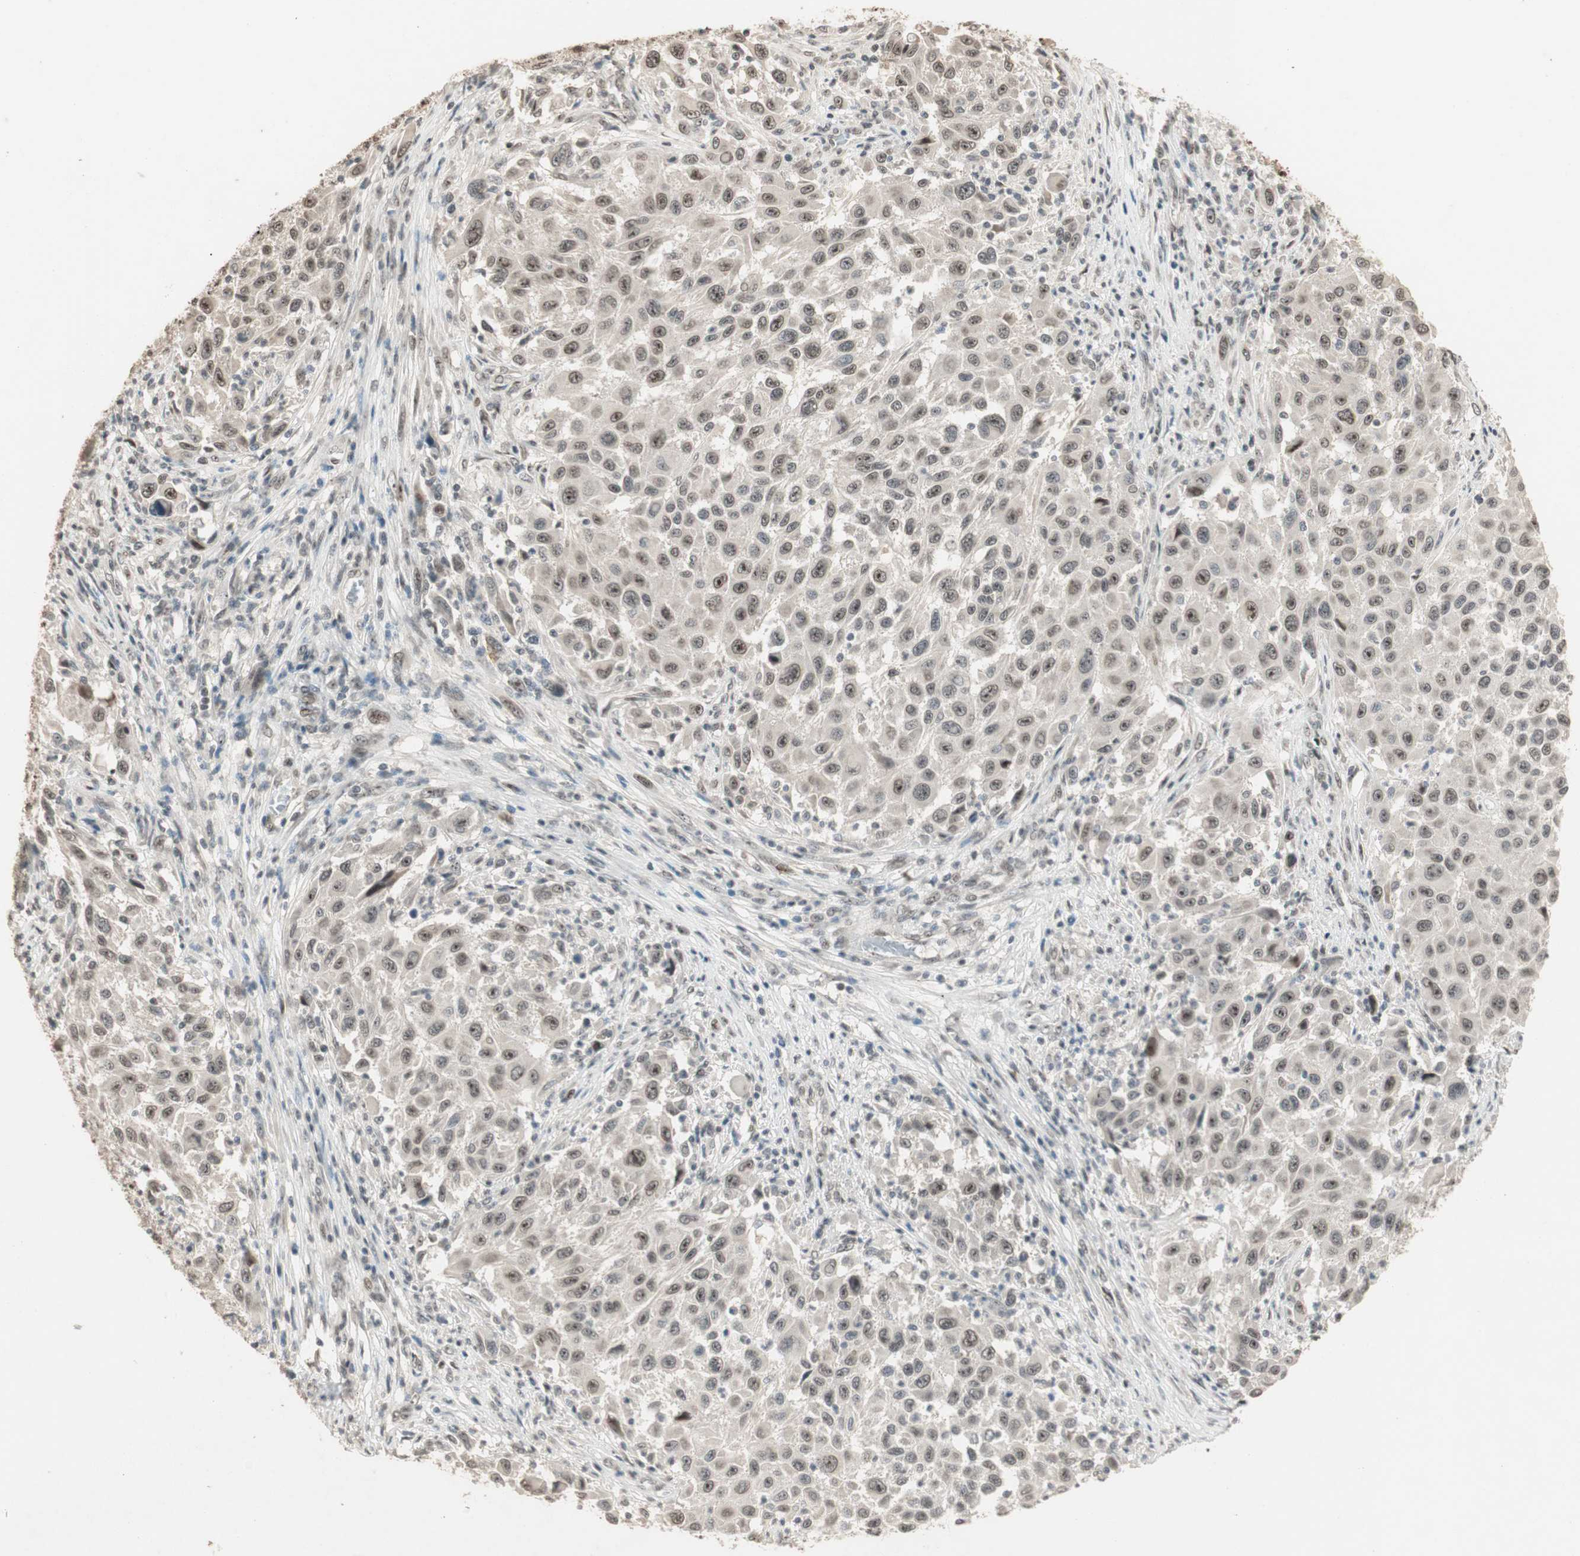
{"staining": {"intensity": "weak", "quantity": ">75%", "location": "nuclear"}, "tissue": "melanoma", "cell_type": "Tumor cells", "image_type": "cancer", "snomed": [{"axis": "morphology", "description": "Malignant melanoma, Metastatic site"}, {"axis": "topography", "description": "Lymph node"}], "caption": "Protein staining of malignant melanoma (metastatic site) tissue reveals weak nuclear positivity in approximately >75% of tumor cells.", "gene": "ETV4", "patient": {"sex": "male", "age": 61}}